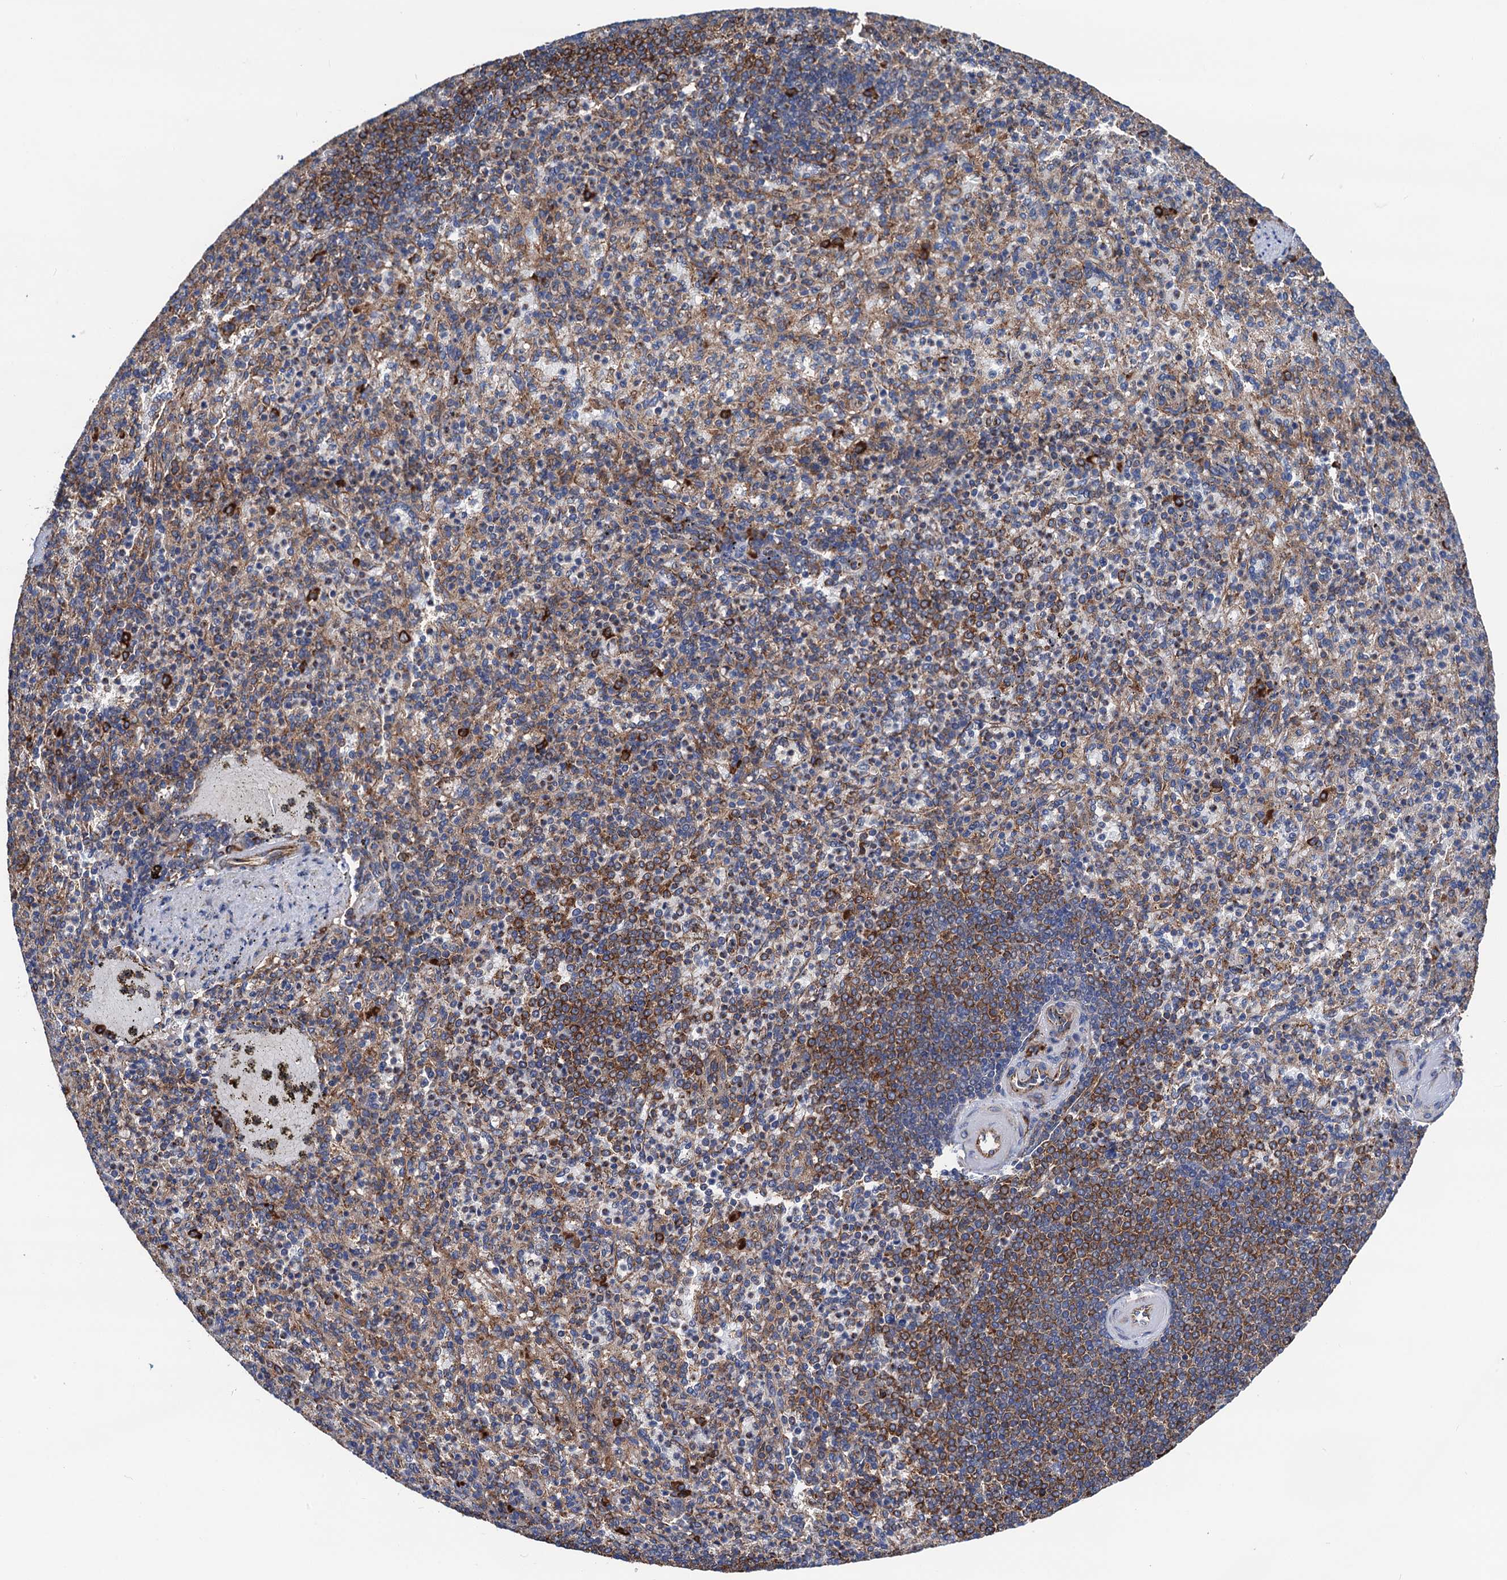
{"staining": {"intensity": "moderate", "quantity": "25%-75%", "location": "cytoplasmic/membranous"}, "tissue": "spleen", "cell_type": "Cells in red pulp", "image_type": "normal", "snomed": [{"axis": "morphology", "description": "Normal tissue, NOS"}, {"axis": "topography", "description": "Spleen"}], "caption": "Cells in red pulp display medium levels of moderate cytoplasmic/membranous staining in approximately 25%-75% of cells in unremarkable human spleen. The staining is performed using DAB (3,3'-diaminobenzidine) brown chromogen to label protein expression. The nuclei are counter-stained blue using hematoxylin.", "gene": "SLC12A7", "patient": {"sex": "female", "age": 74}}